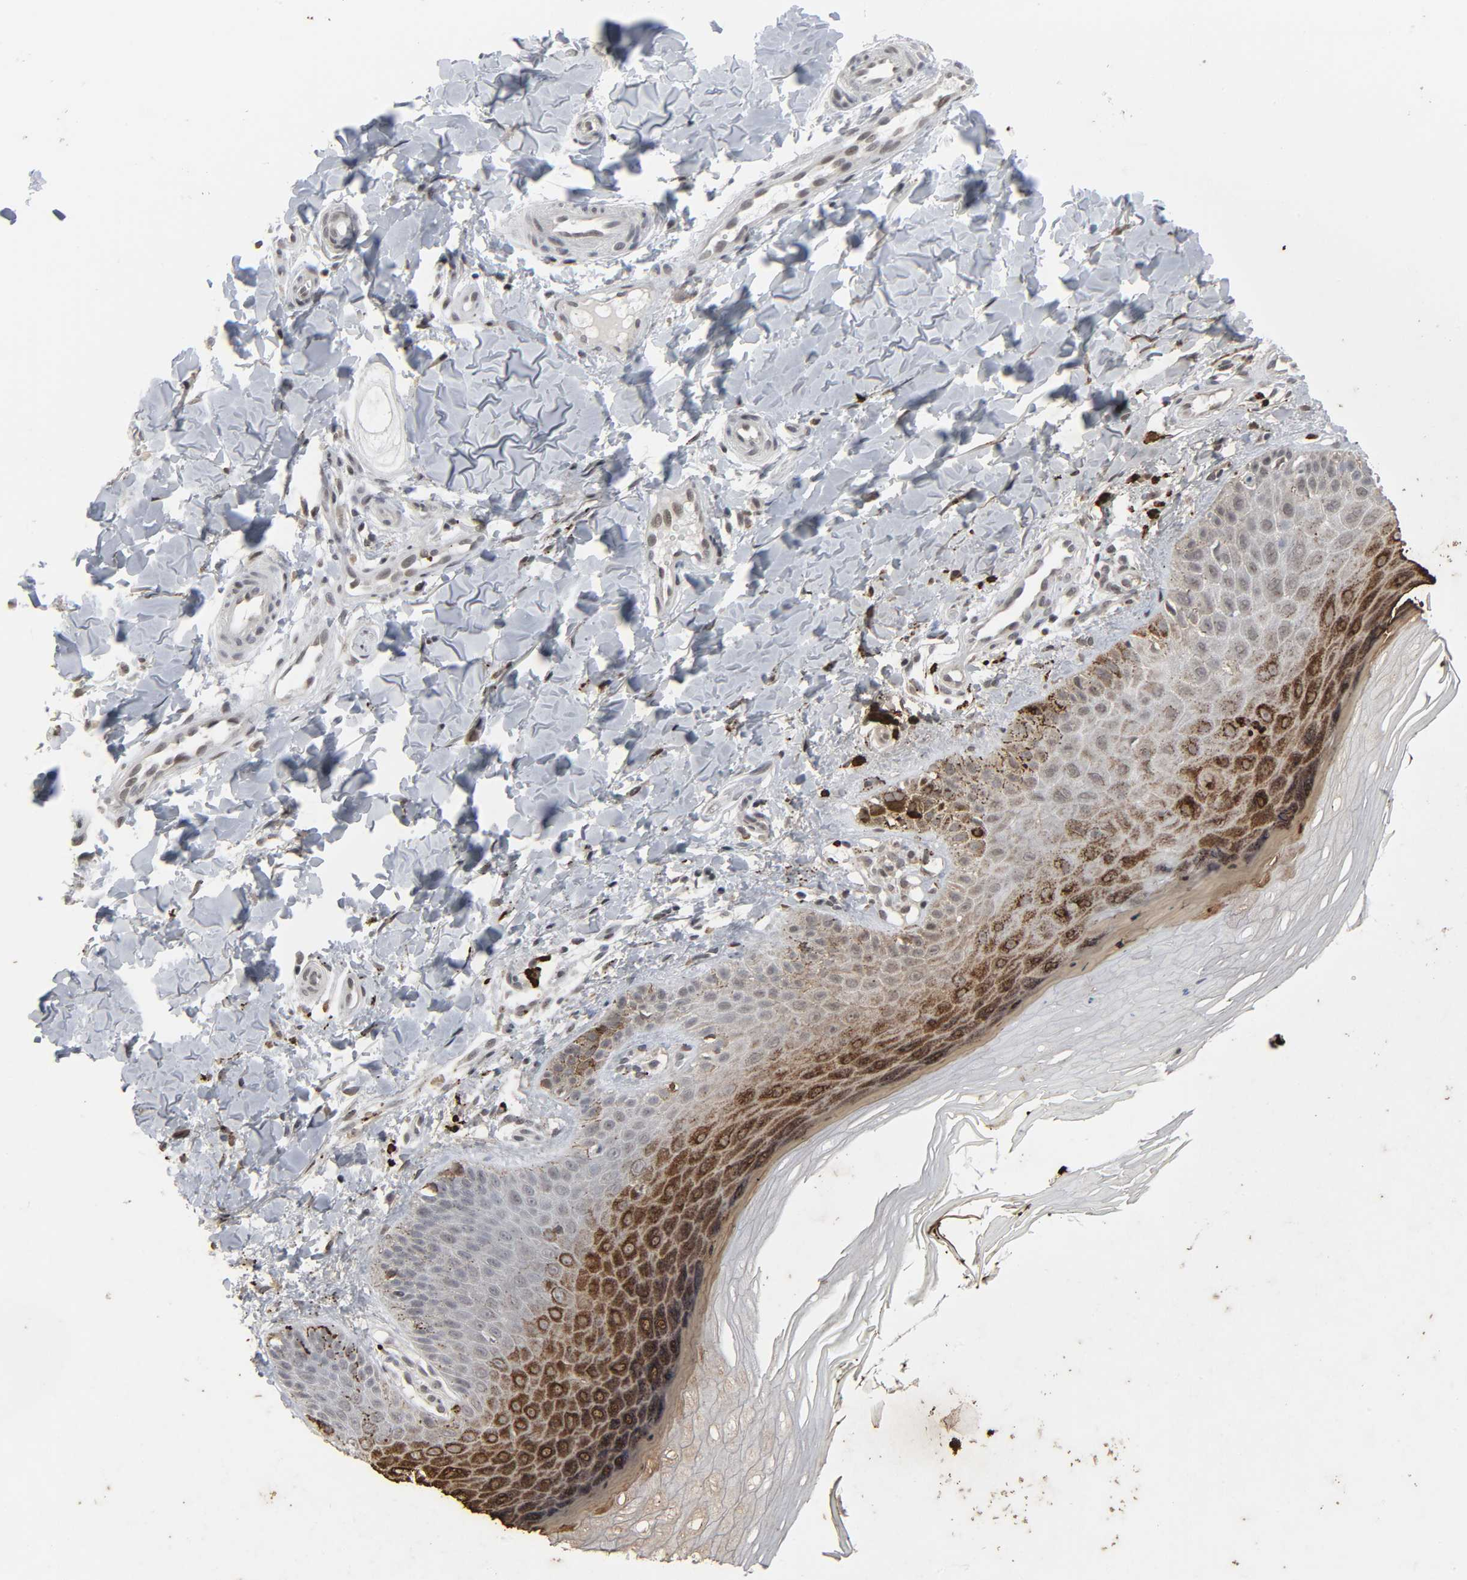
{"staining": {"intensity": "moderate", "quantity": ">75%", "location": "nuclear"}, "tissue": "skin", "cell_type": "Fibroblasts", "image_type": "normal", "snomed": [{"axis": "morphology", "description": "Normal tissue, NOS"}, {"axis": "topography", "description": "Skin"}], "caption": "Protein staining of benign skin displays moderate nuclear staining in approximately >75% of fibroblasts.", "gene": "MUC1", "patient": {"sex": "male", "age": 26}}